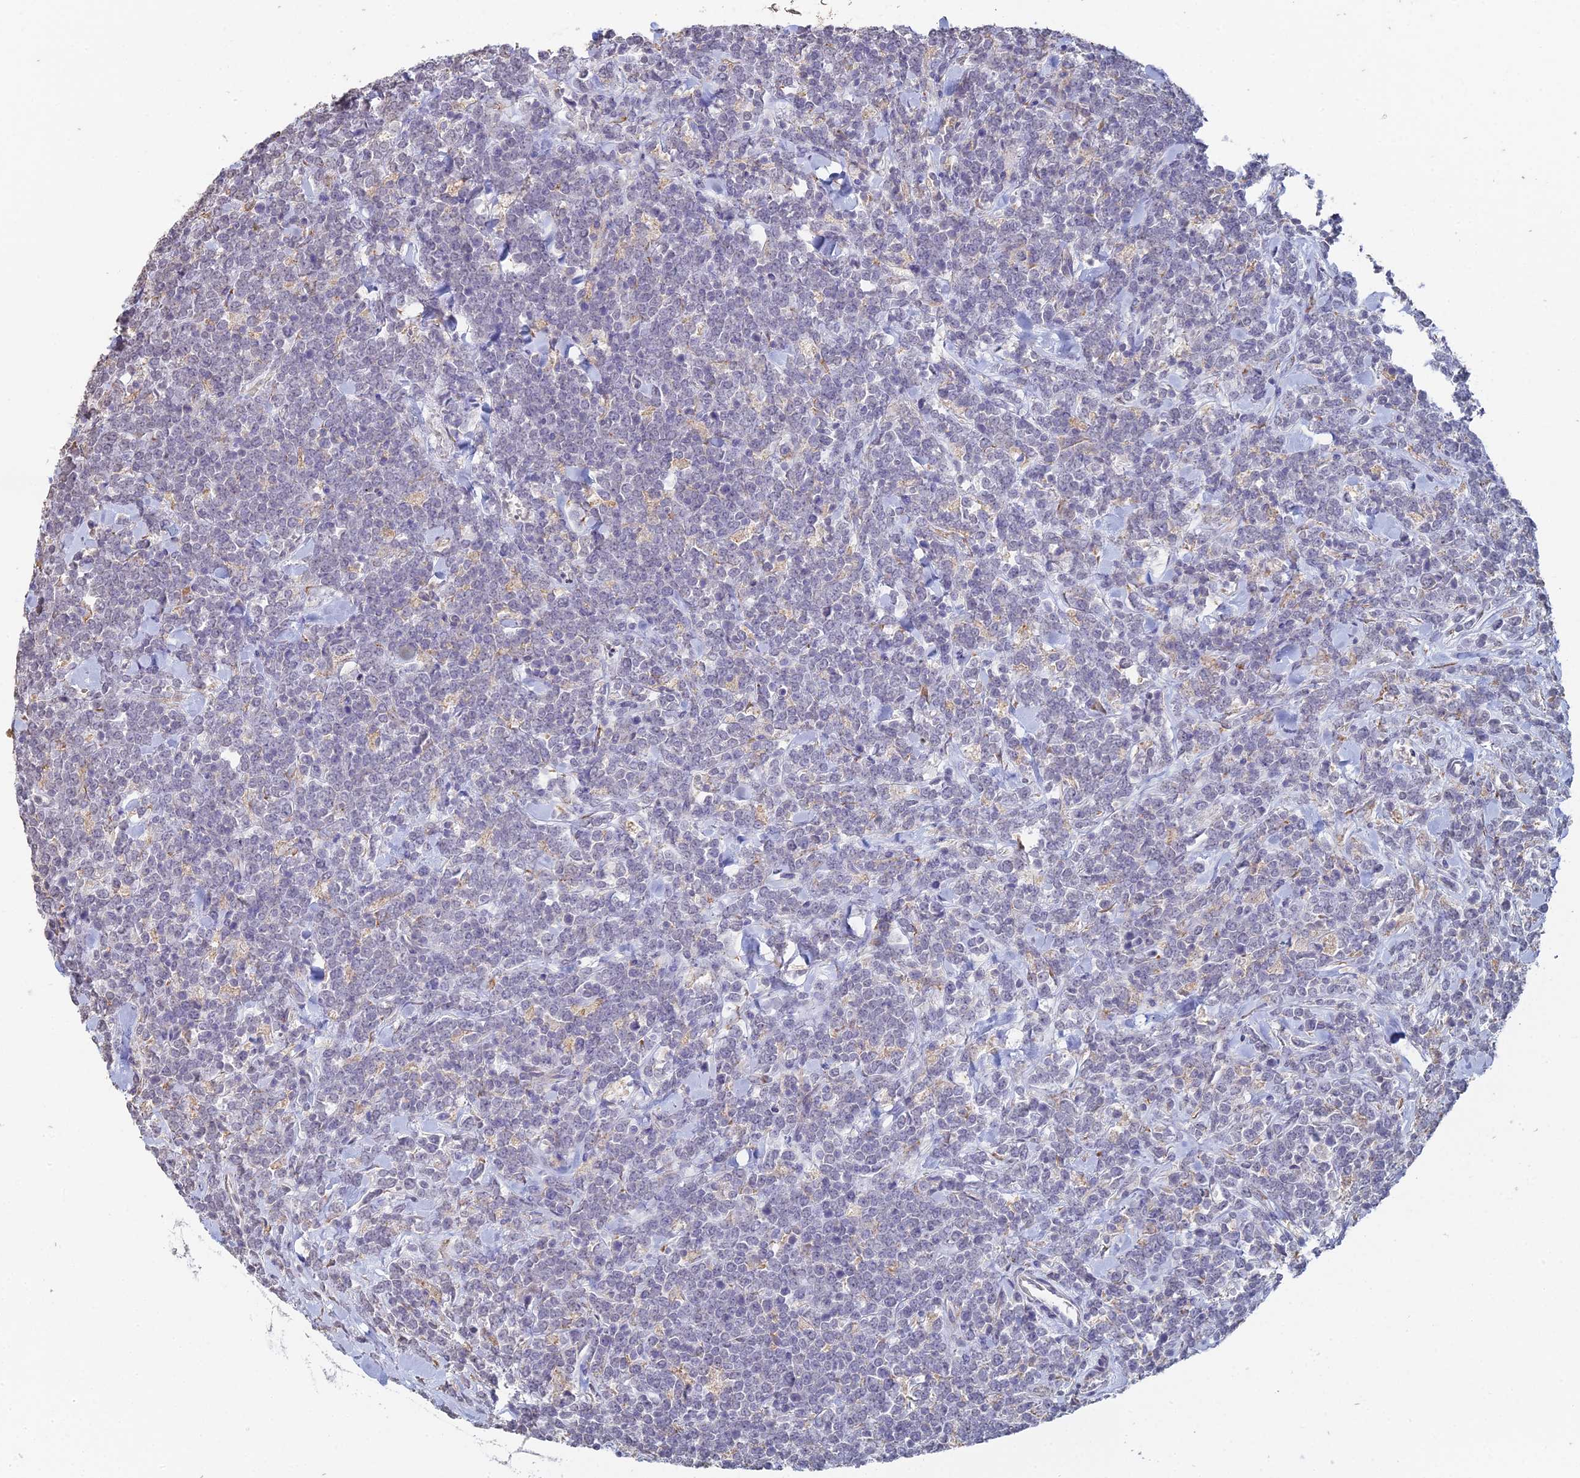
{"staining": {"intensity": "negative", "quantity": "none", "location": "none"}, "tissue": "lymphoma", "cell_type": "Tumor cells", "image_type": "cancer", "snomed": [{"axis": "morphology", "description": "Malignant lymphoma, non-Hodgkin's type, High grade"}, {"axis": "topography", "description": "Small intestine"}], "caption": "Immunohistochemical staining of malignant lymphoma, non-Hodgkin's type (high-grade) demonstrates no significant staining in tumor cells. (DAB immunohistochemistry, high magnification).", "gene": "PRR22", "patient": {"sex": "male", "age": 8}}